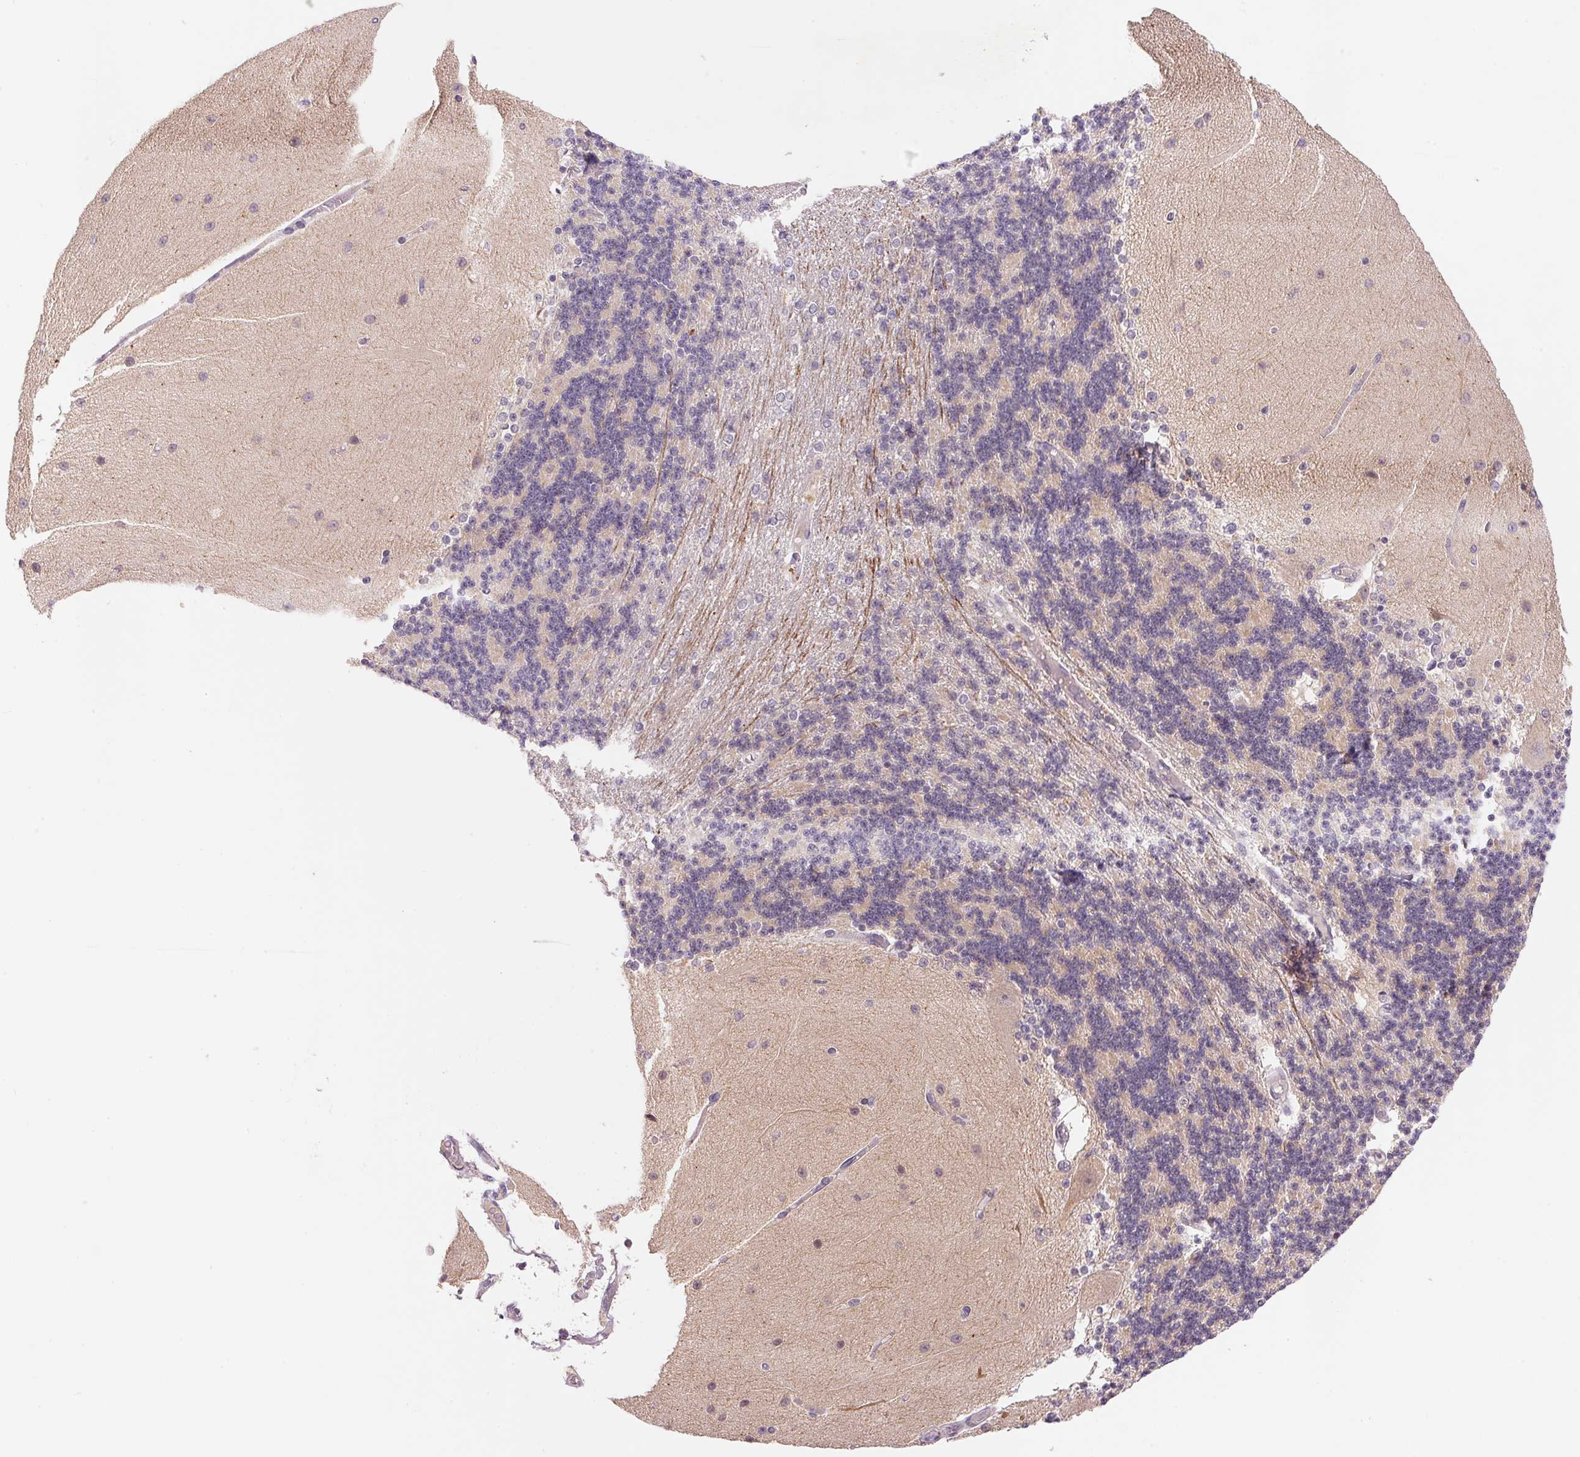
{"staining": {"intensity": "weak", "quantity": "<25%", "location": "cytoplasmic/membranous"}, "tissue": "cerebellum", "cell_type": "Cells in granular layer", "image_type": "normal", "snomed": [{"axis": "morphology", "description": "Normal tissue, NOS"}, {"axis": "topography", "description": "Cerebellum"}], "caption": "A histopathology image of cerebellum stained for a protein displays no brown staining in cells in granular layer. (Brightfield microscopy of DAB immunohistochemistry at high magnification).", "gene": "BNIP5", "patient": {"sex": "female", "age": 54}}